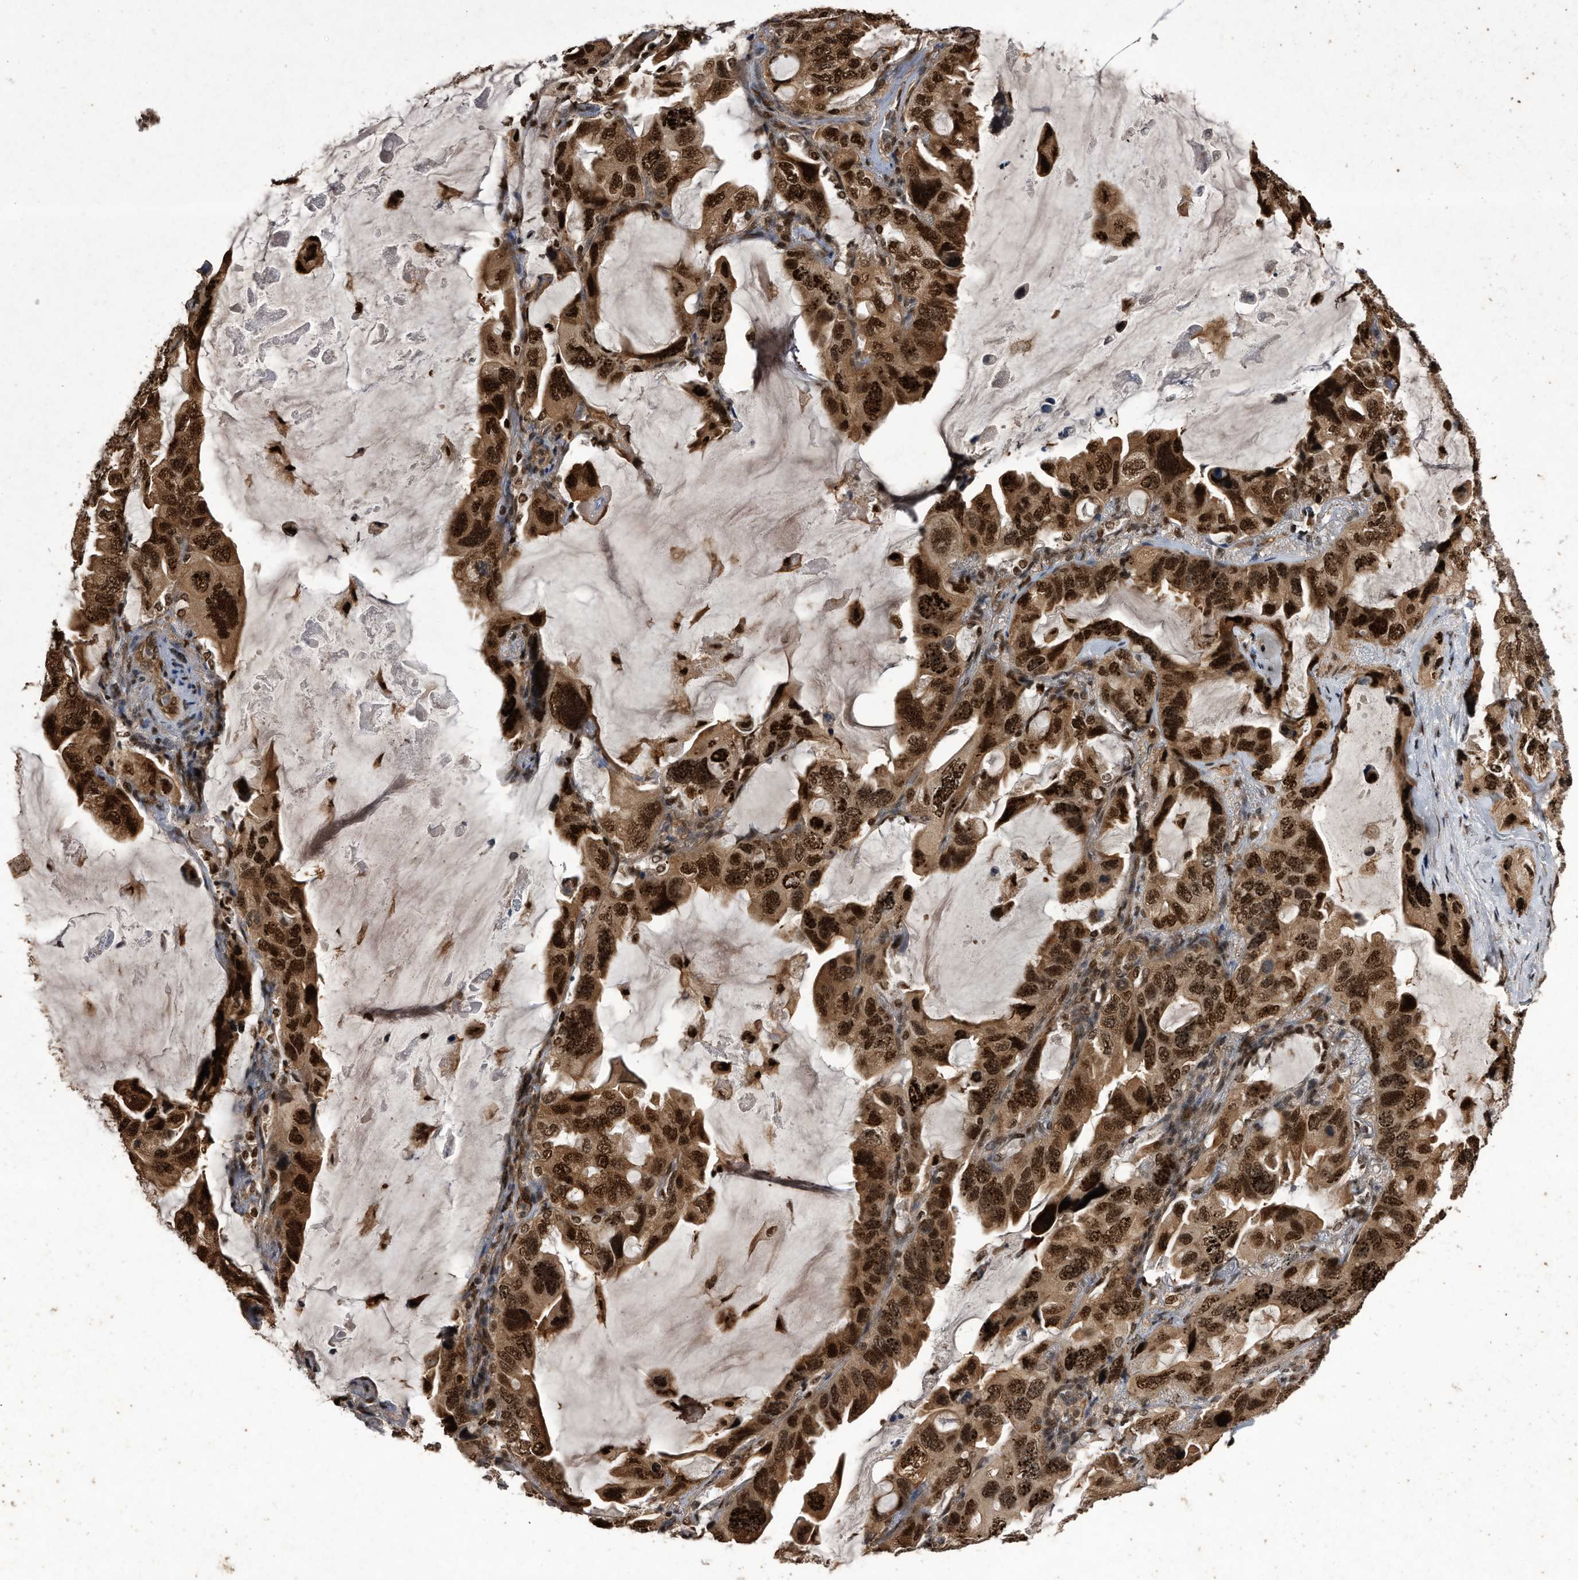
{"staining": {"intensity": "strong", "quantity": ">75%", "location": "cytoplasmic/membranous,nuclear"}, "tissue": "lung cancer", "cell_type": "Tumor cells", "image_type": "cancer", "snomed": [{"axis": "morphology", "description": "Squamous cell carcinoma, NOS"}, {"axis": "topography", "description": "Lung"}], "caption": "The micrograph shows staining of squamous cell carcinoma (lung), revealing strong cytoplasmic/membranous and nuclear protein positivity (brown color) within tumor cells.", "gene": "RAD23B", "patient": {"sex": "female", "age": 73}}